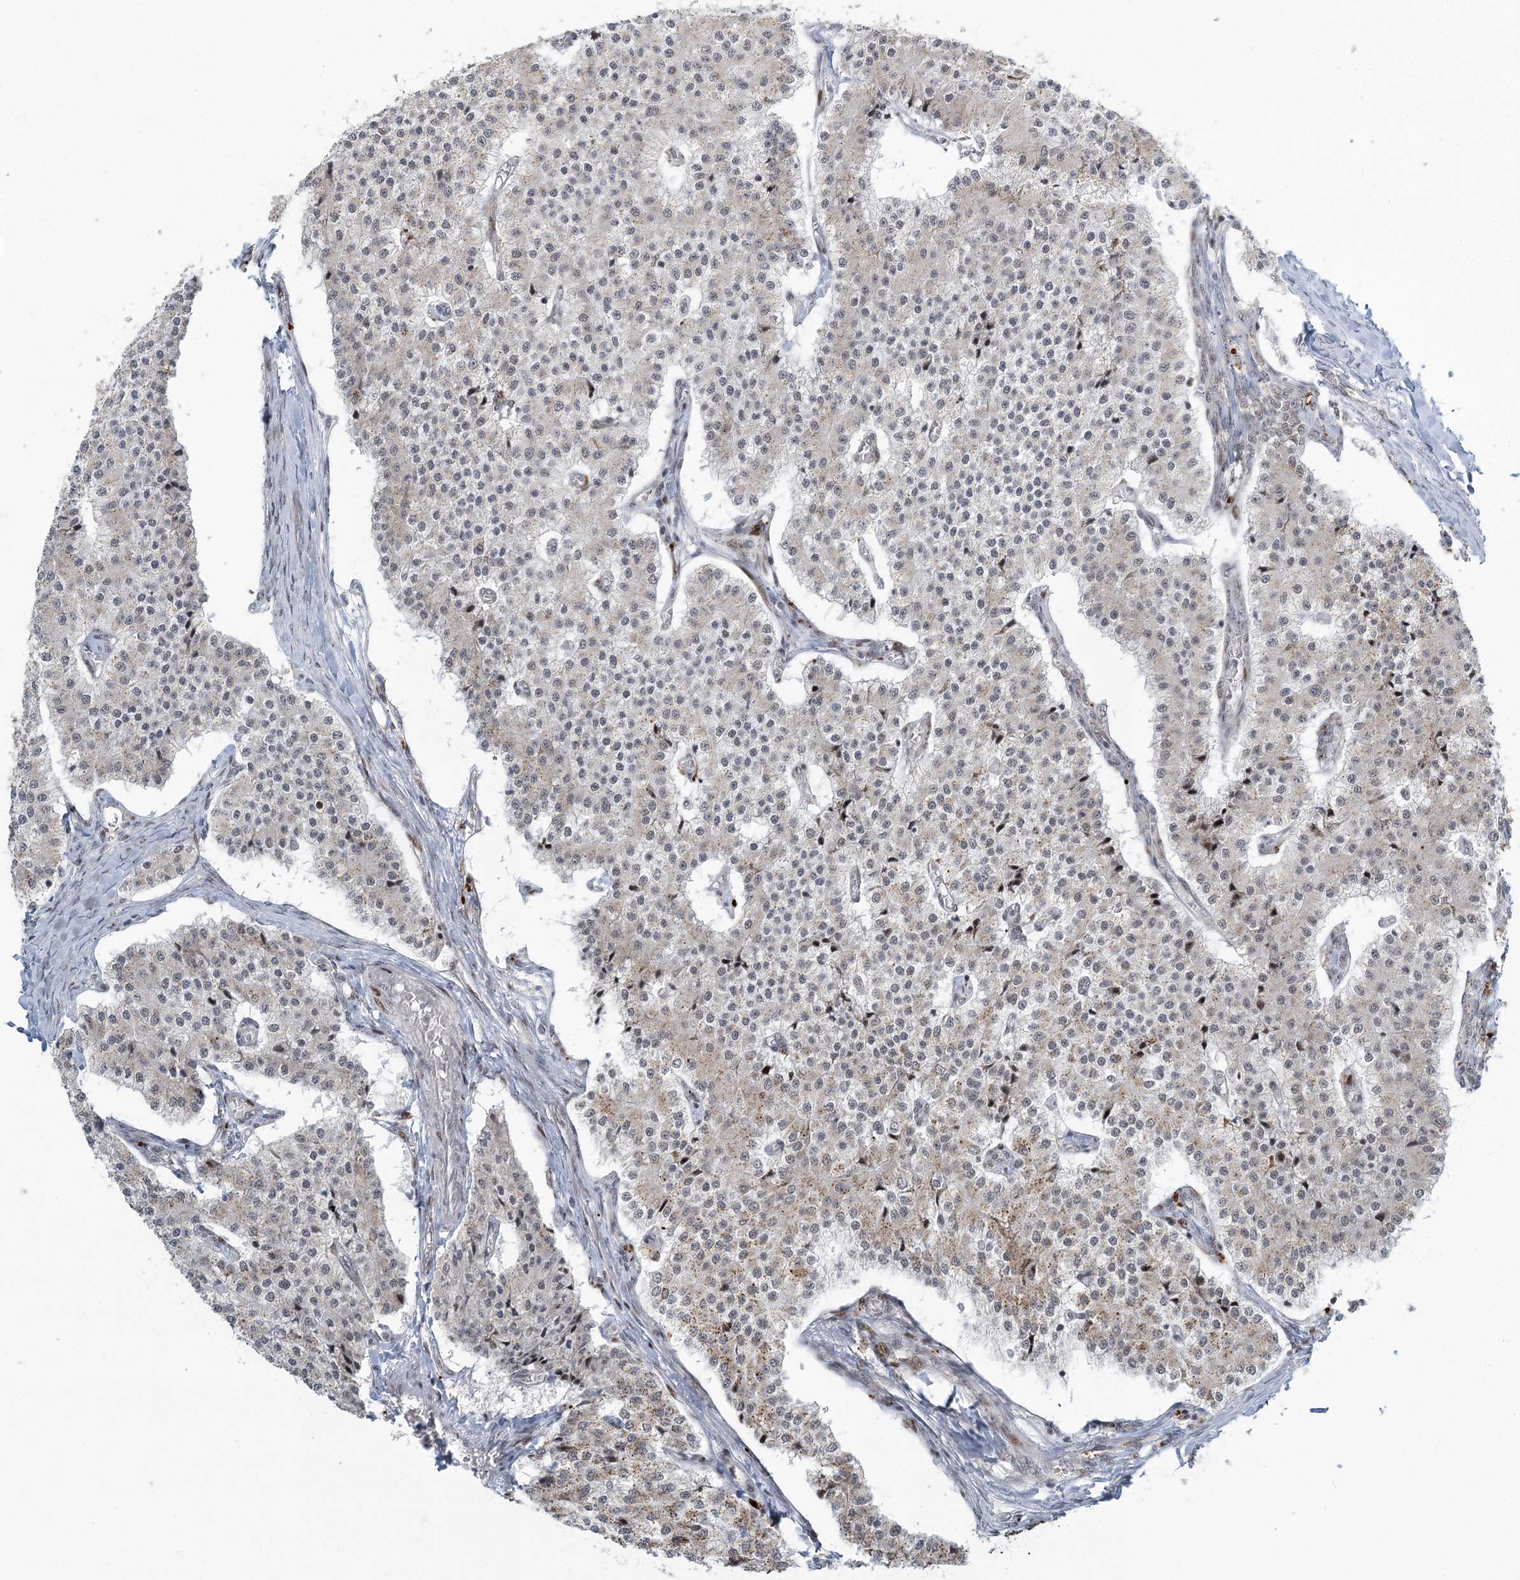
{"staining": {"intensity": "weak", "quantity": ">75%", "location": "cytoplasmic/membranous"}, "tissue": "carcinoid", "cell_type": "Tumor cells", "image_type": "cancer", "snomed": [{"axis": "morphology", "description": "Carcinoid, malignant, NOS"}, {"axis": "topography", "description": "Colon"}], "caption": "Tumor cells show low levels of weak cytoplasmic/membranous staining in approximately >75% of cells in malignant carcinoid.", "gene": "CWC22", "patient": {"sex": "female", "age": 52}}